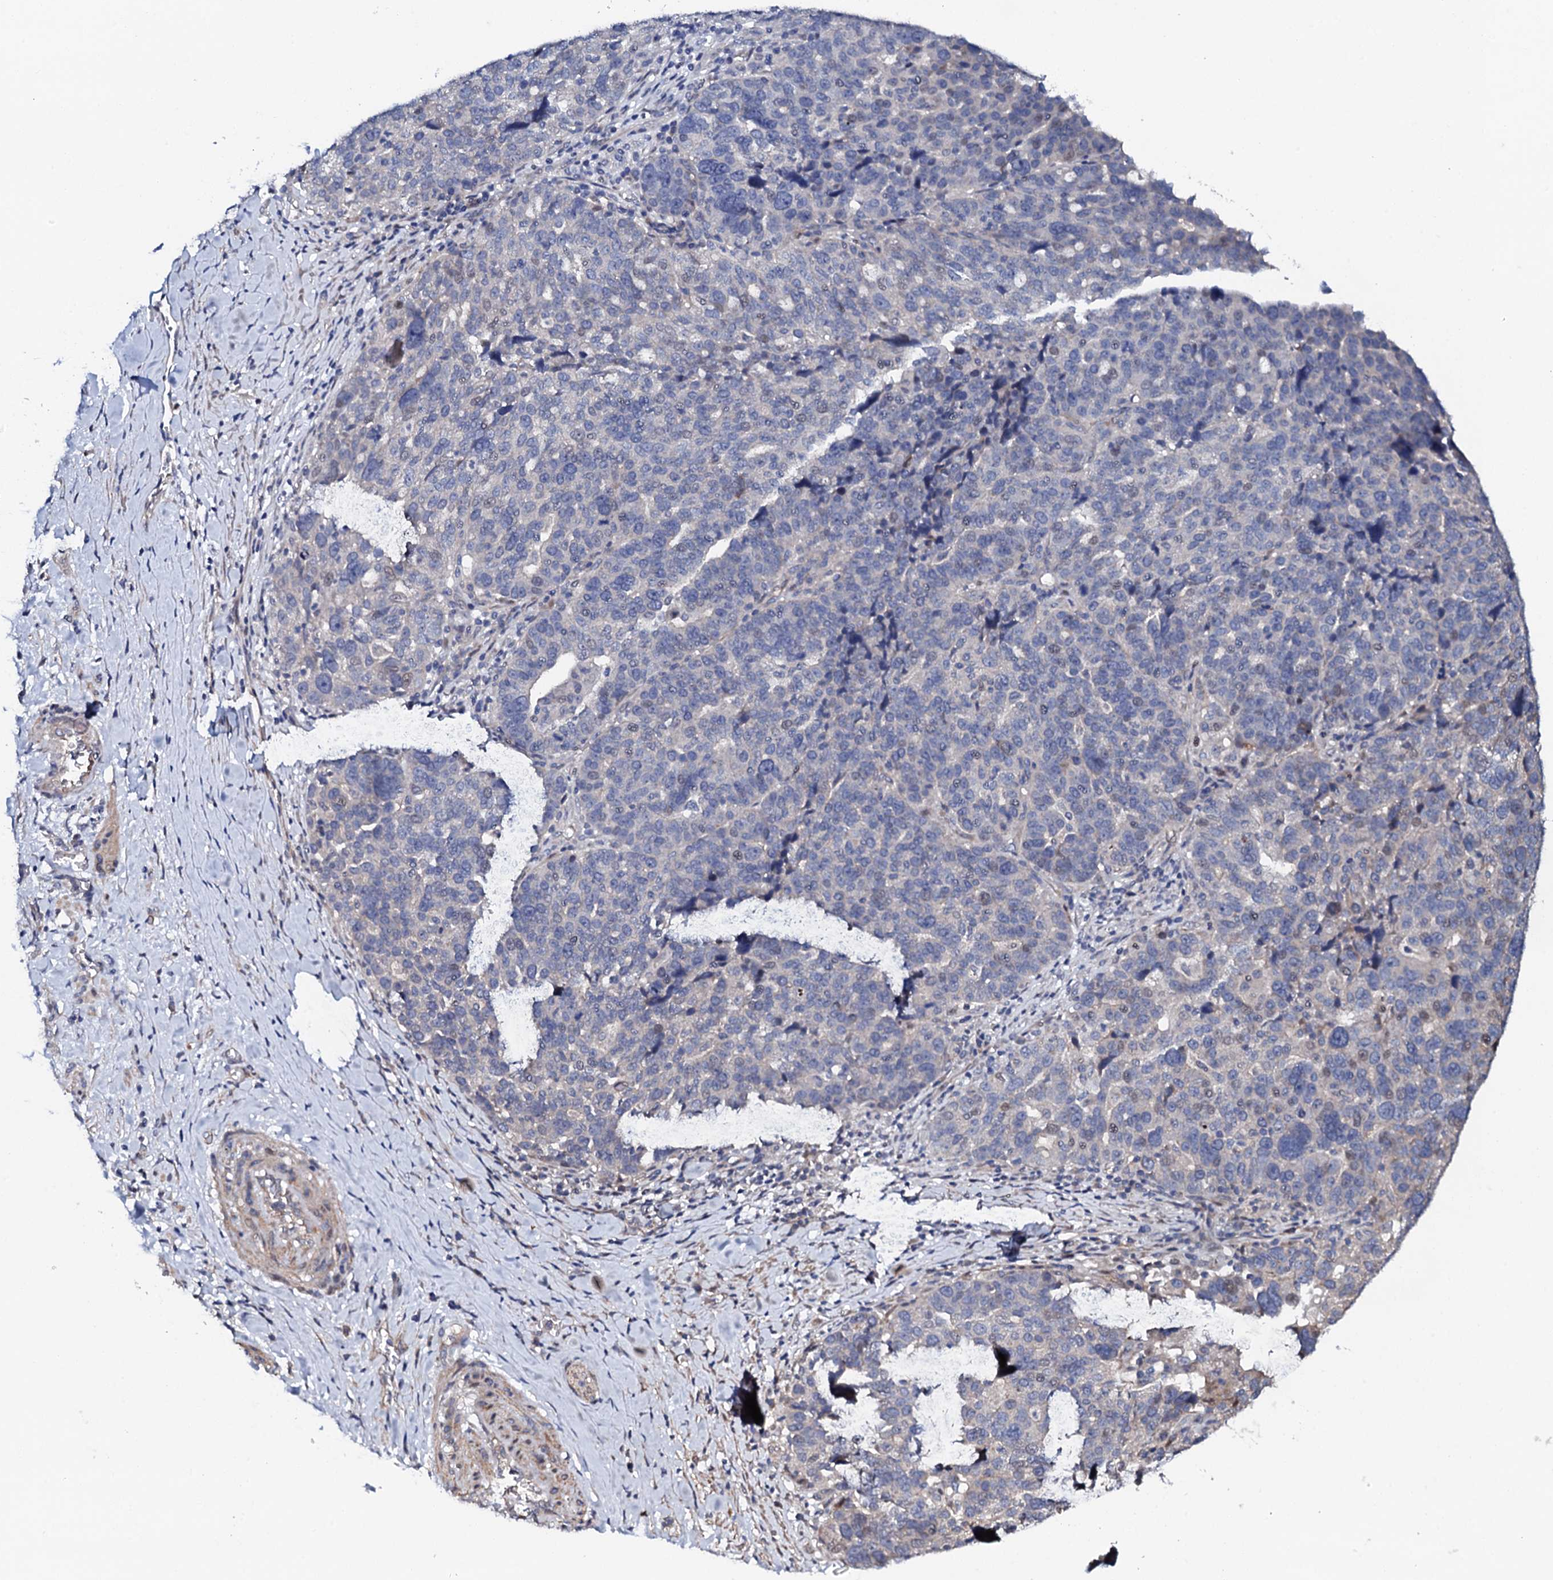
{"staining": {"intensity": "negative", "quantity": "none", "location": "none"}, "tissue": "ovarian cancer", "cell_type": "Tumor cells", "image_type": "cancer", "snomed": [{"axis": "morphology", "description": "Cystadenocarcinoma, serous, NOS"}, {"axis": "topography", "description": "Ovary"}], "caption": "IHC of human ovarian serous cystadenocarcinoma displays no positivity in tumor cells. (DAB immunohistochemistry (IHC), high magnification).", "gene": "CIAO2A", "patient": {"sex": "female", "age": 59}}